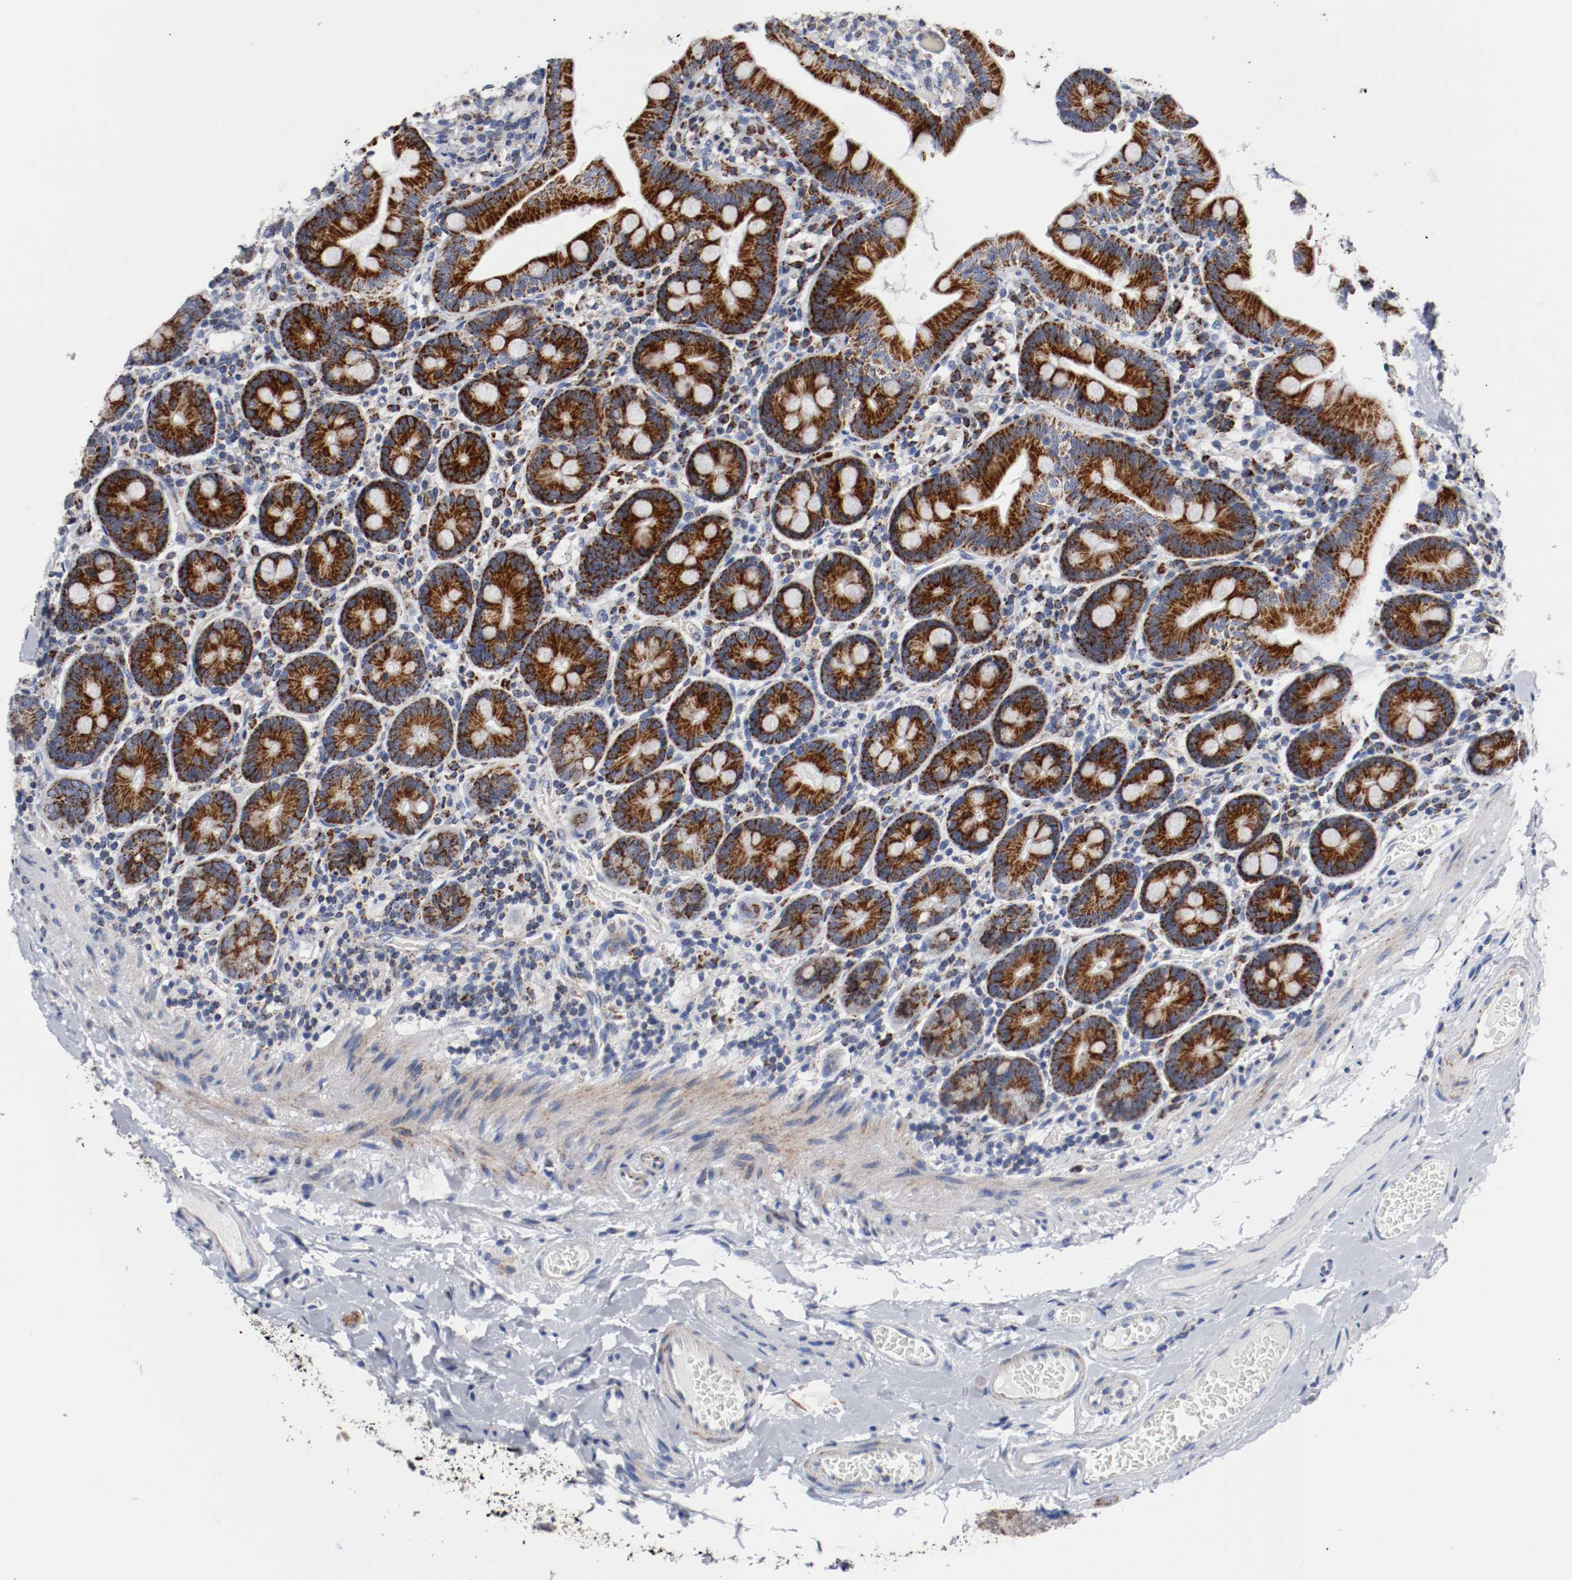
{"staining": {"intensity": "strong", "quantity": ">75%", "location": "cytoplasmic/membranous"}, "tissue": "duodenum", "cell_type": "Glandular cells", "image_type": "normal", "snomed": [{"axis": "morphology", "description": "Normal tissue, NOS"}, {"axis": "topography", "description": "Duodenum"}], "caption": "Approximately >75% of glandular cells in normal duodenum exhibit strong cytoplasmic/membranous protein expression as visualized by brown immunohistochemical staining.", "gene": "TUBD1", "patient": {"sex": "male", "age": 66}}